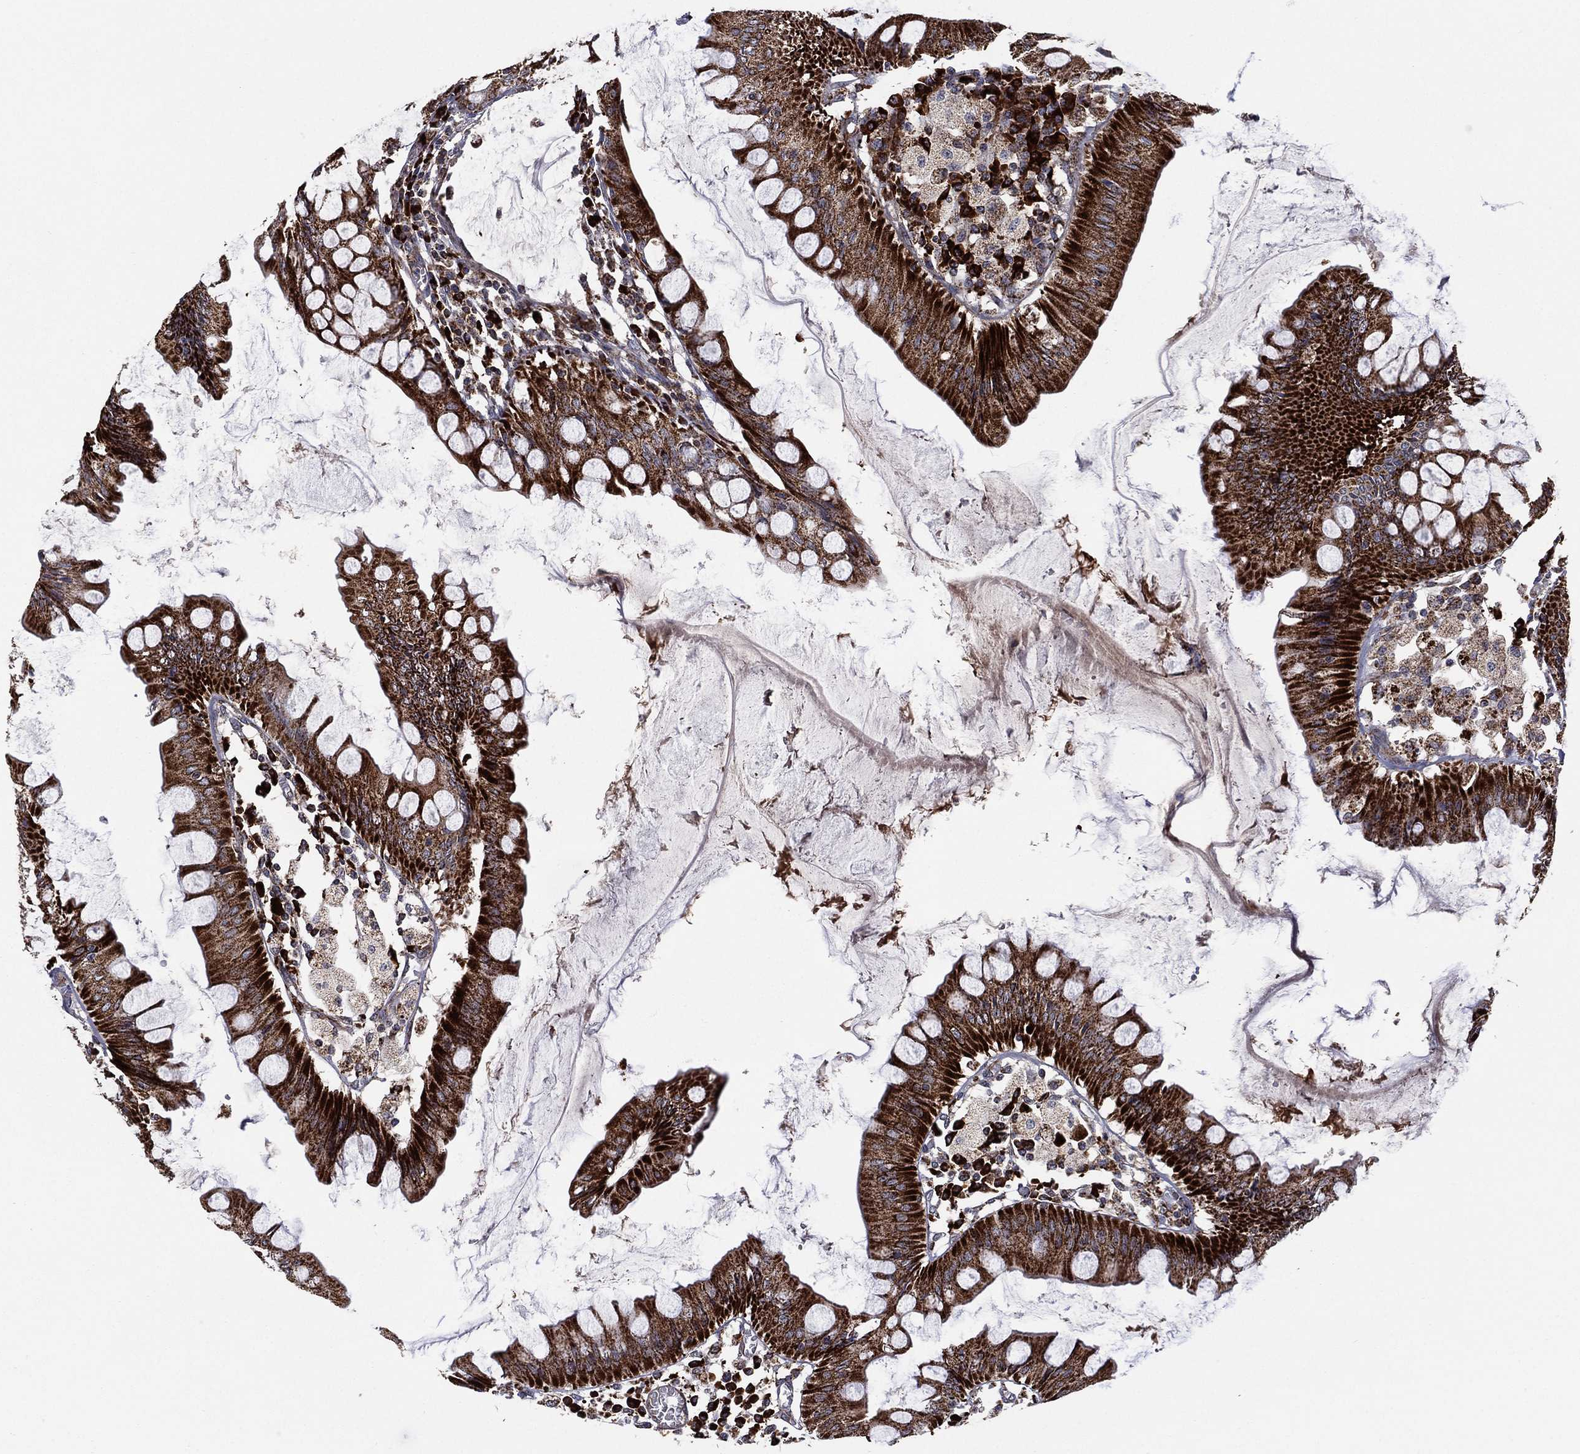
{"staining": {"intensity": "strong", "quantity": ">75%", "location": "cytoplasmic/membranous"}, "tissue": "colorectal cancer", "cell_type": "Tumor cells", "image_type": "cancer", "snomed": [{"axis": "morphology", "description": "Adenocarcinoma, NOS"}, {"axis": "topography", "description": "Rectum"}], "caption": "DAB immunohistochemical staining of human colorectal cancer (adenocarcinoma) exhibits strong cytoplasmic/membranous protein positivity in about >75% of tumor cells.", "gene": "PPP2R5A", "patient": {"sex": "female", "age": 85}}